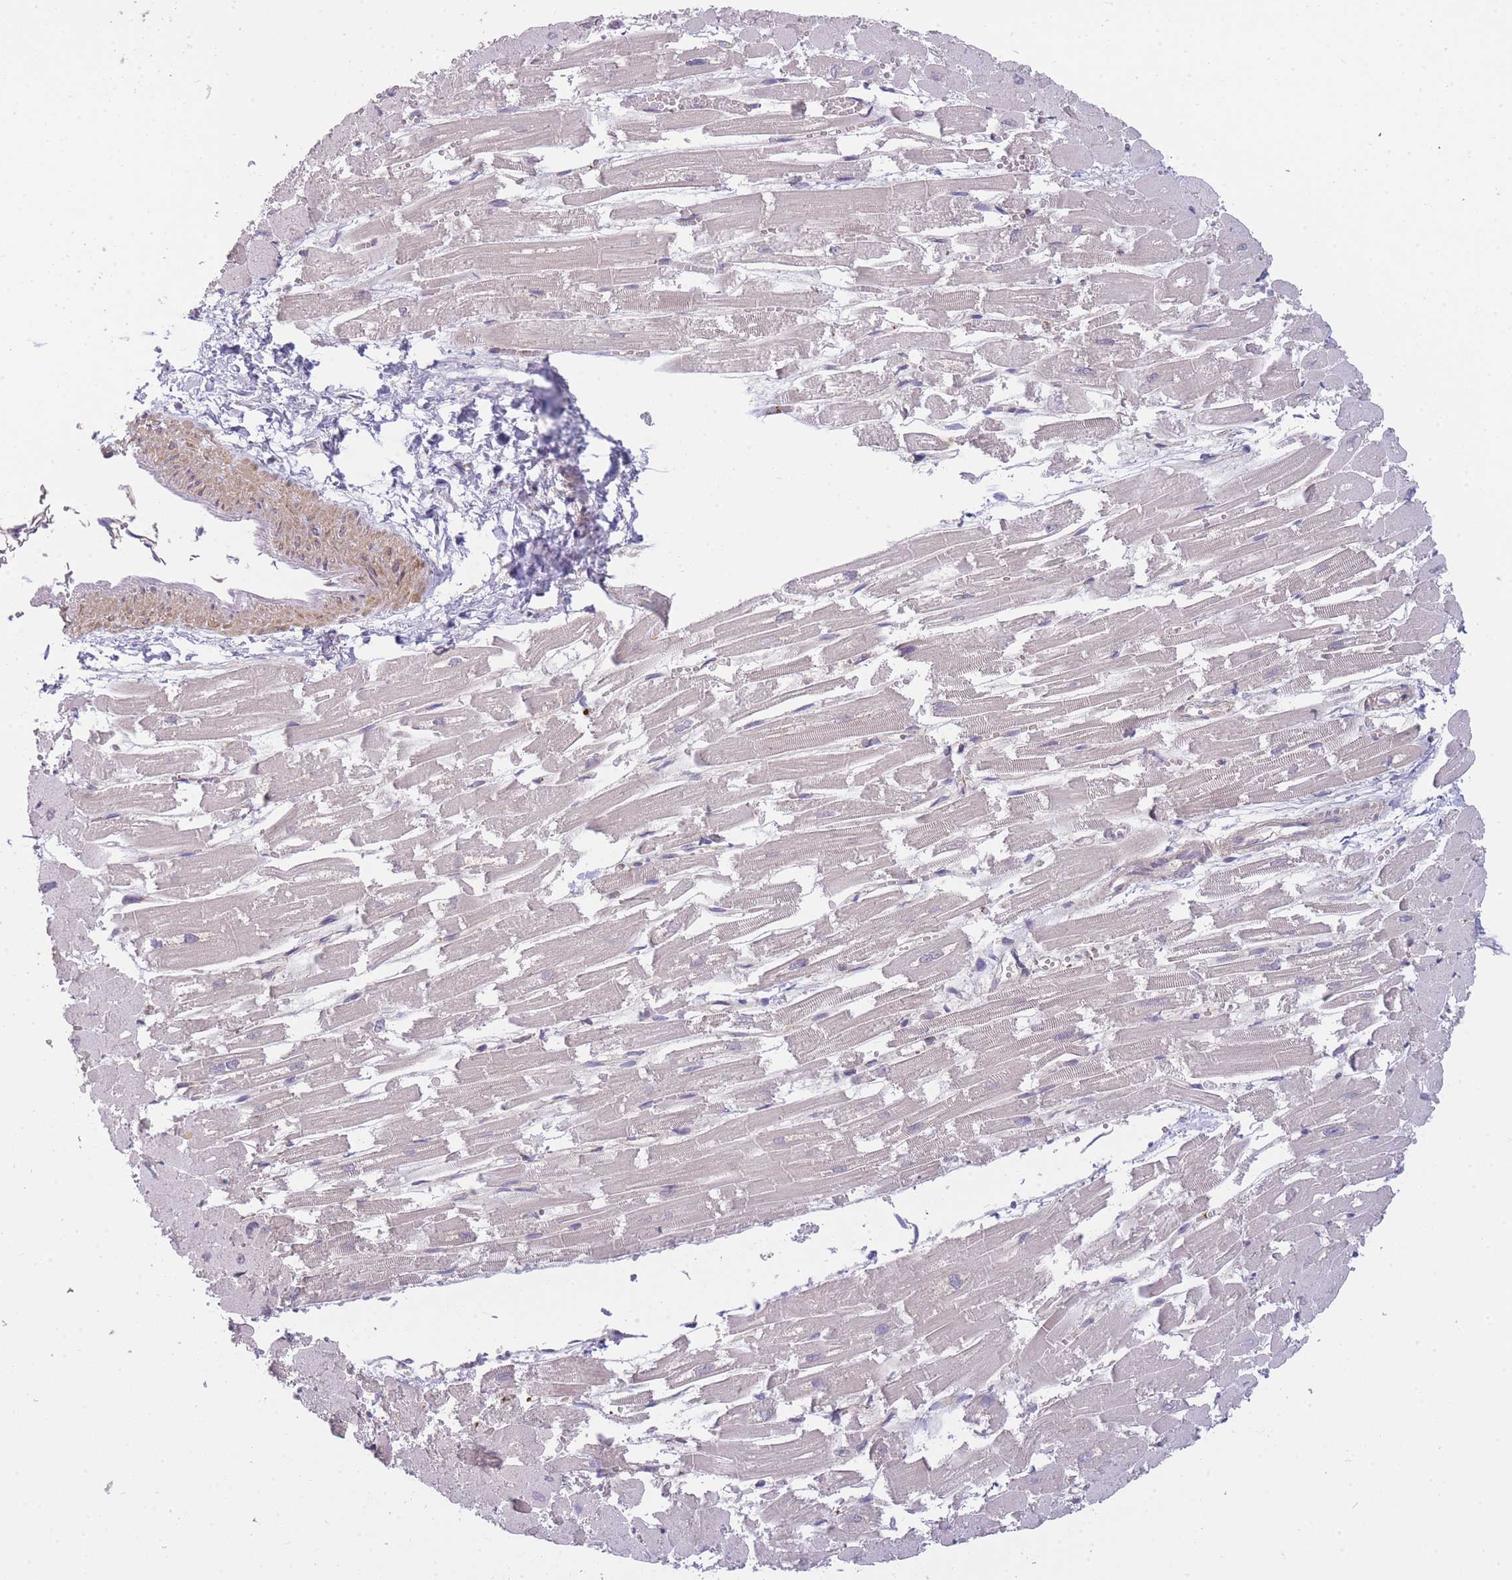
{"staining": {"intensity": "weak", "quantity": "25%-75%", "location": "cytoplasmic/membranous"}, "tissue": "heart muscle", "cell_type": "Cardiomyocytes", "image_type": "normal", "snomed": [{"axis": "morphology", "description": "Normal tissue, NOS"}, {"axis": "topography", "description": "Heart"}], "caption": "Heart muscle stained with DAB (3,3'-diaminobenzidine) immunohistochemistry (IHC) demonstrates low levels of weak cytoplasmic/membranous expression in approximately 25%-75% of cardiomyocytes.", "gene": "PFDN6", "patient": {"sex": "male", "age": 54}}